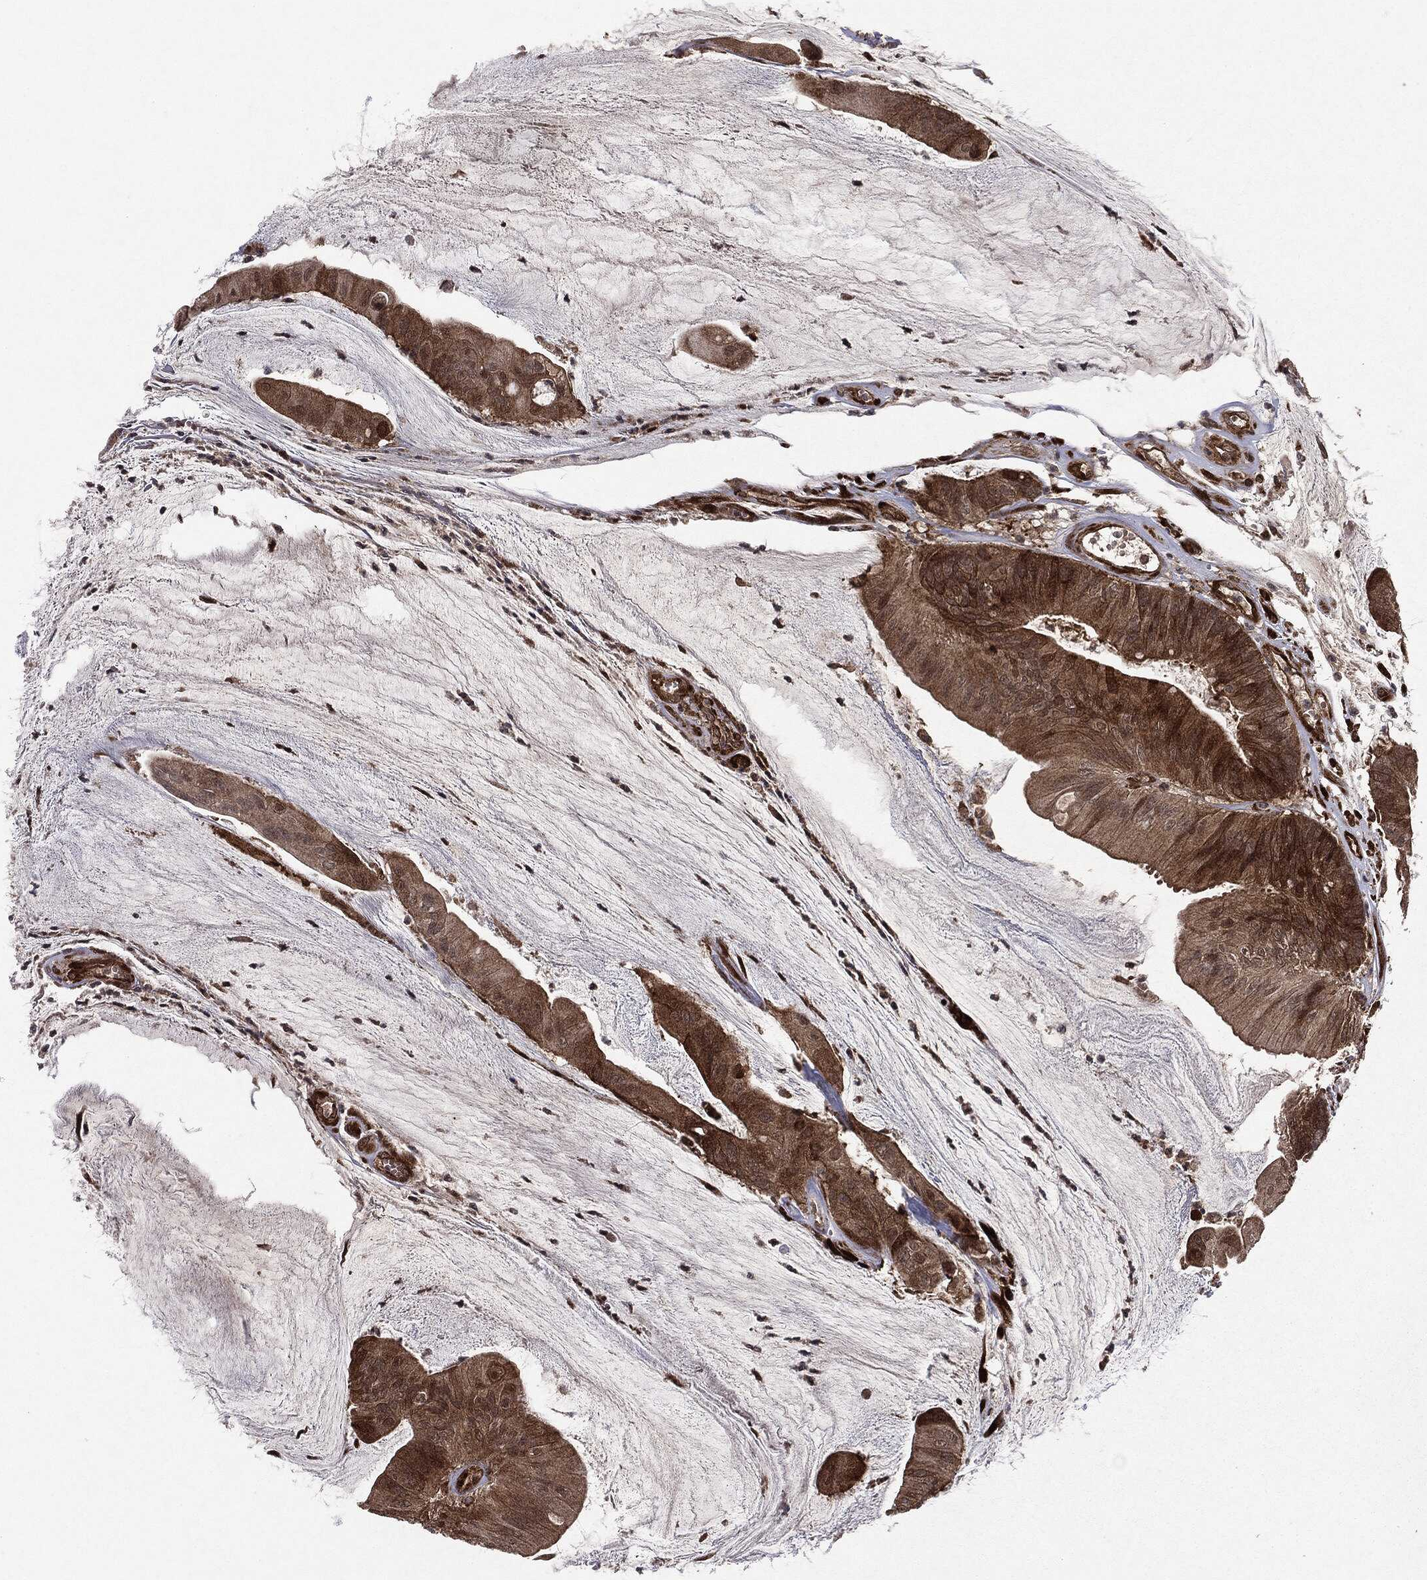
{"staining": {"intensity": "moderate", "quantity": ">75%", "location": "cytoplasmic/membranous"}, "tissue": "colorectal cancer", "cell_type": "Tumor cells", "image_type": "cancer", "snomed": [{"axis": "morphology", "description": "Adenocarcinoma, NOS"}, {"axis": "topography", "description": "Colon"}], "caption": "Adenocarcinoma (colorectal) stained with immunohistochemistry (IHC) shows moderate cytoplasmic/membranous expression in about >75% of tumor cells.", "gene": "OTUB1", "patient": {"sex": "female", "age": 69}}